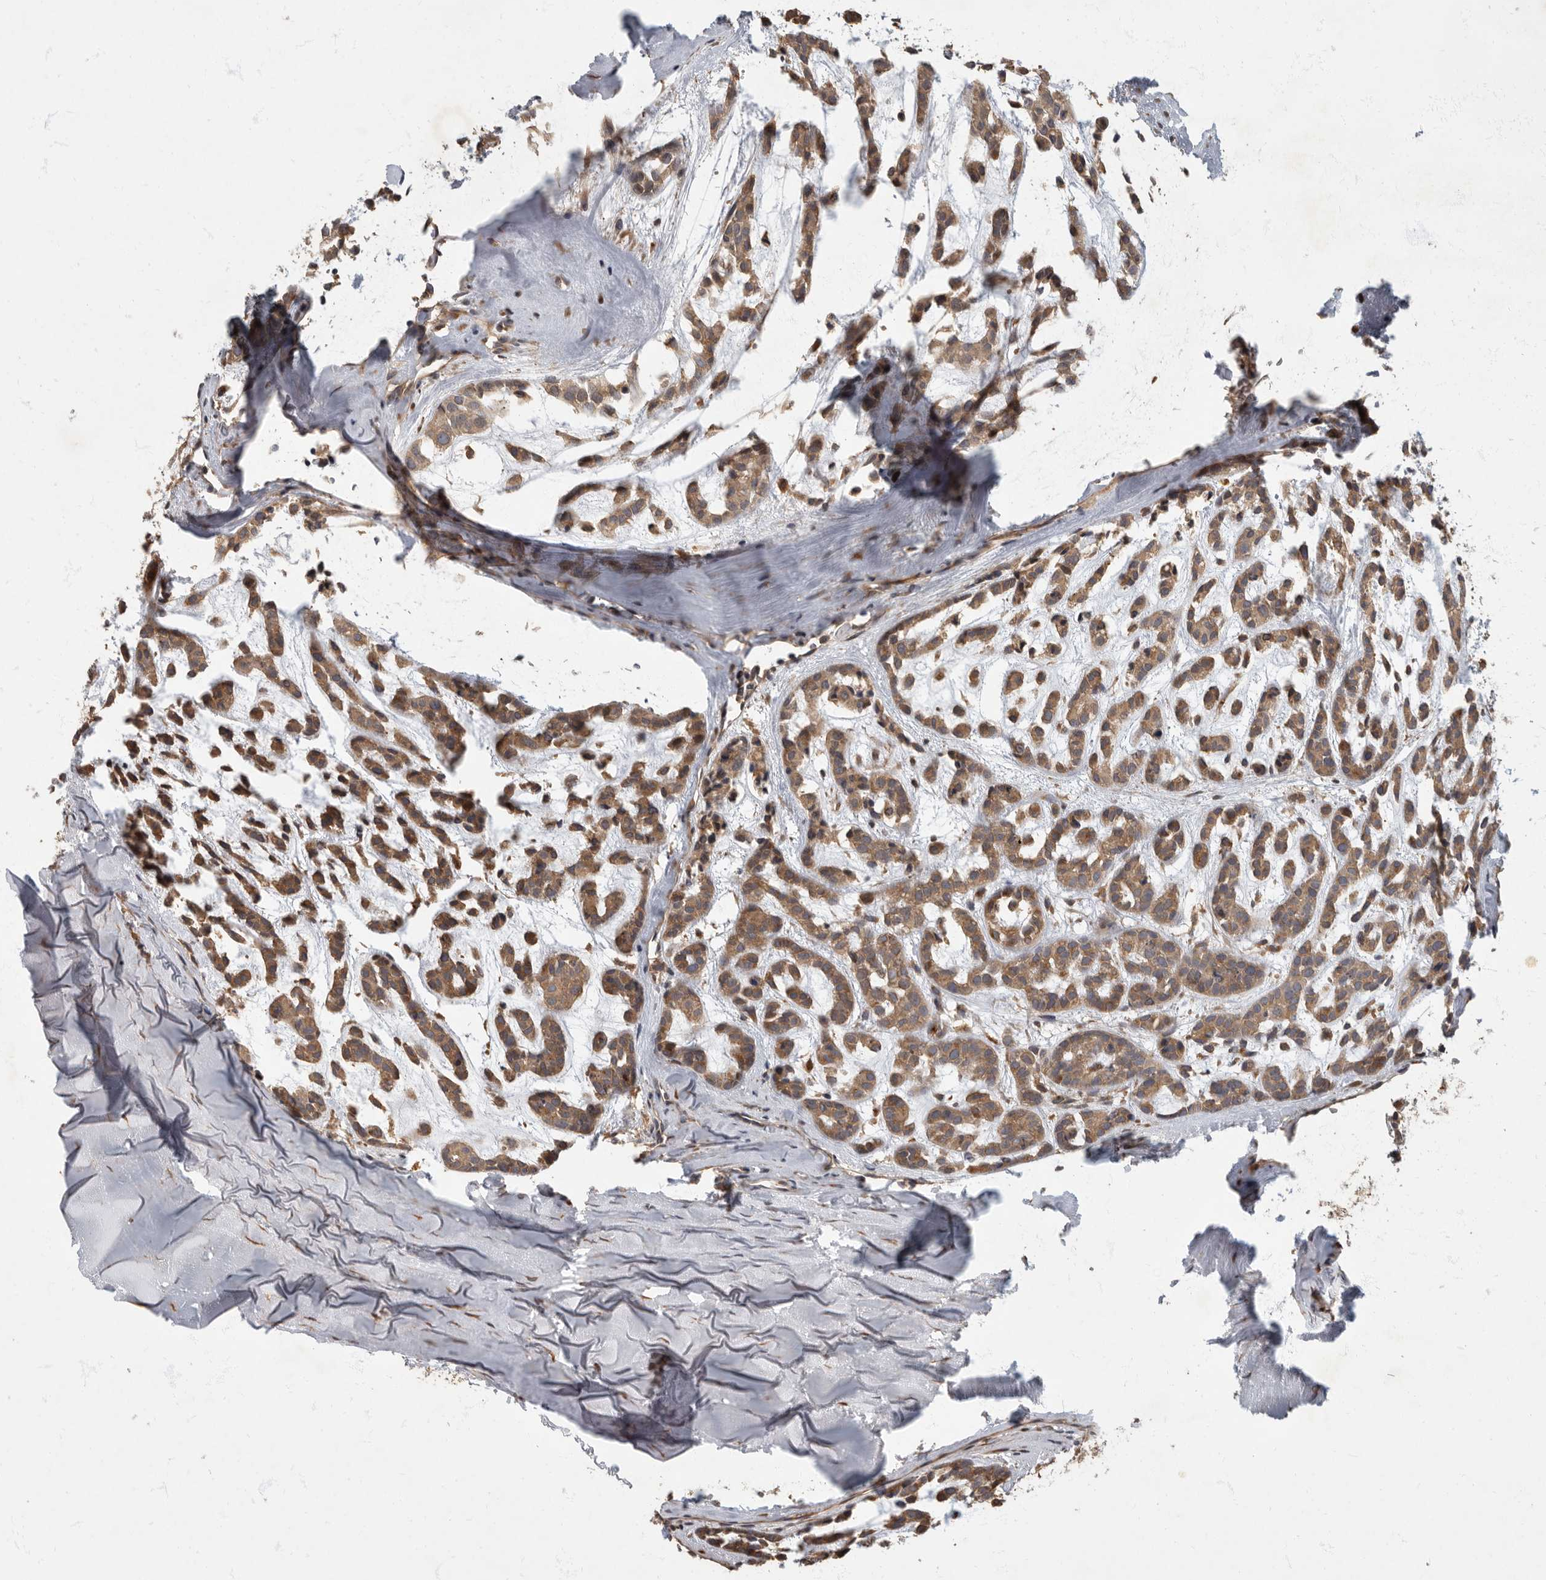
{"staining": {"intensity": "moderate", "quantity": ">75%", "location": "cytoplasmic/membranous"}, "tissue": "head and neck cancer", "cell_type": "Tumor cells", "image_type": "cancer", "snomed": [{"axis": "morphology", "description": "Adenocarcinoma, NOS"}, {"axis": "morphology", "description": "Adenoma, NOS"}, {"axis": "topography", "description": "Head-Neck"}], "caption": "Head and neck cancer (adenoma) stained with DAB immunohistochemistry (IHC) demonstrates medium levels of moderate cytoplasmic/membranous expression in approximately >75% of tumor cells.", "gene": "IQCK", "patient": {"sex": "female", "age": 55}}